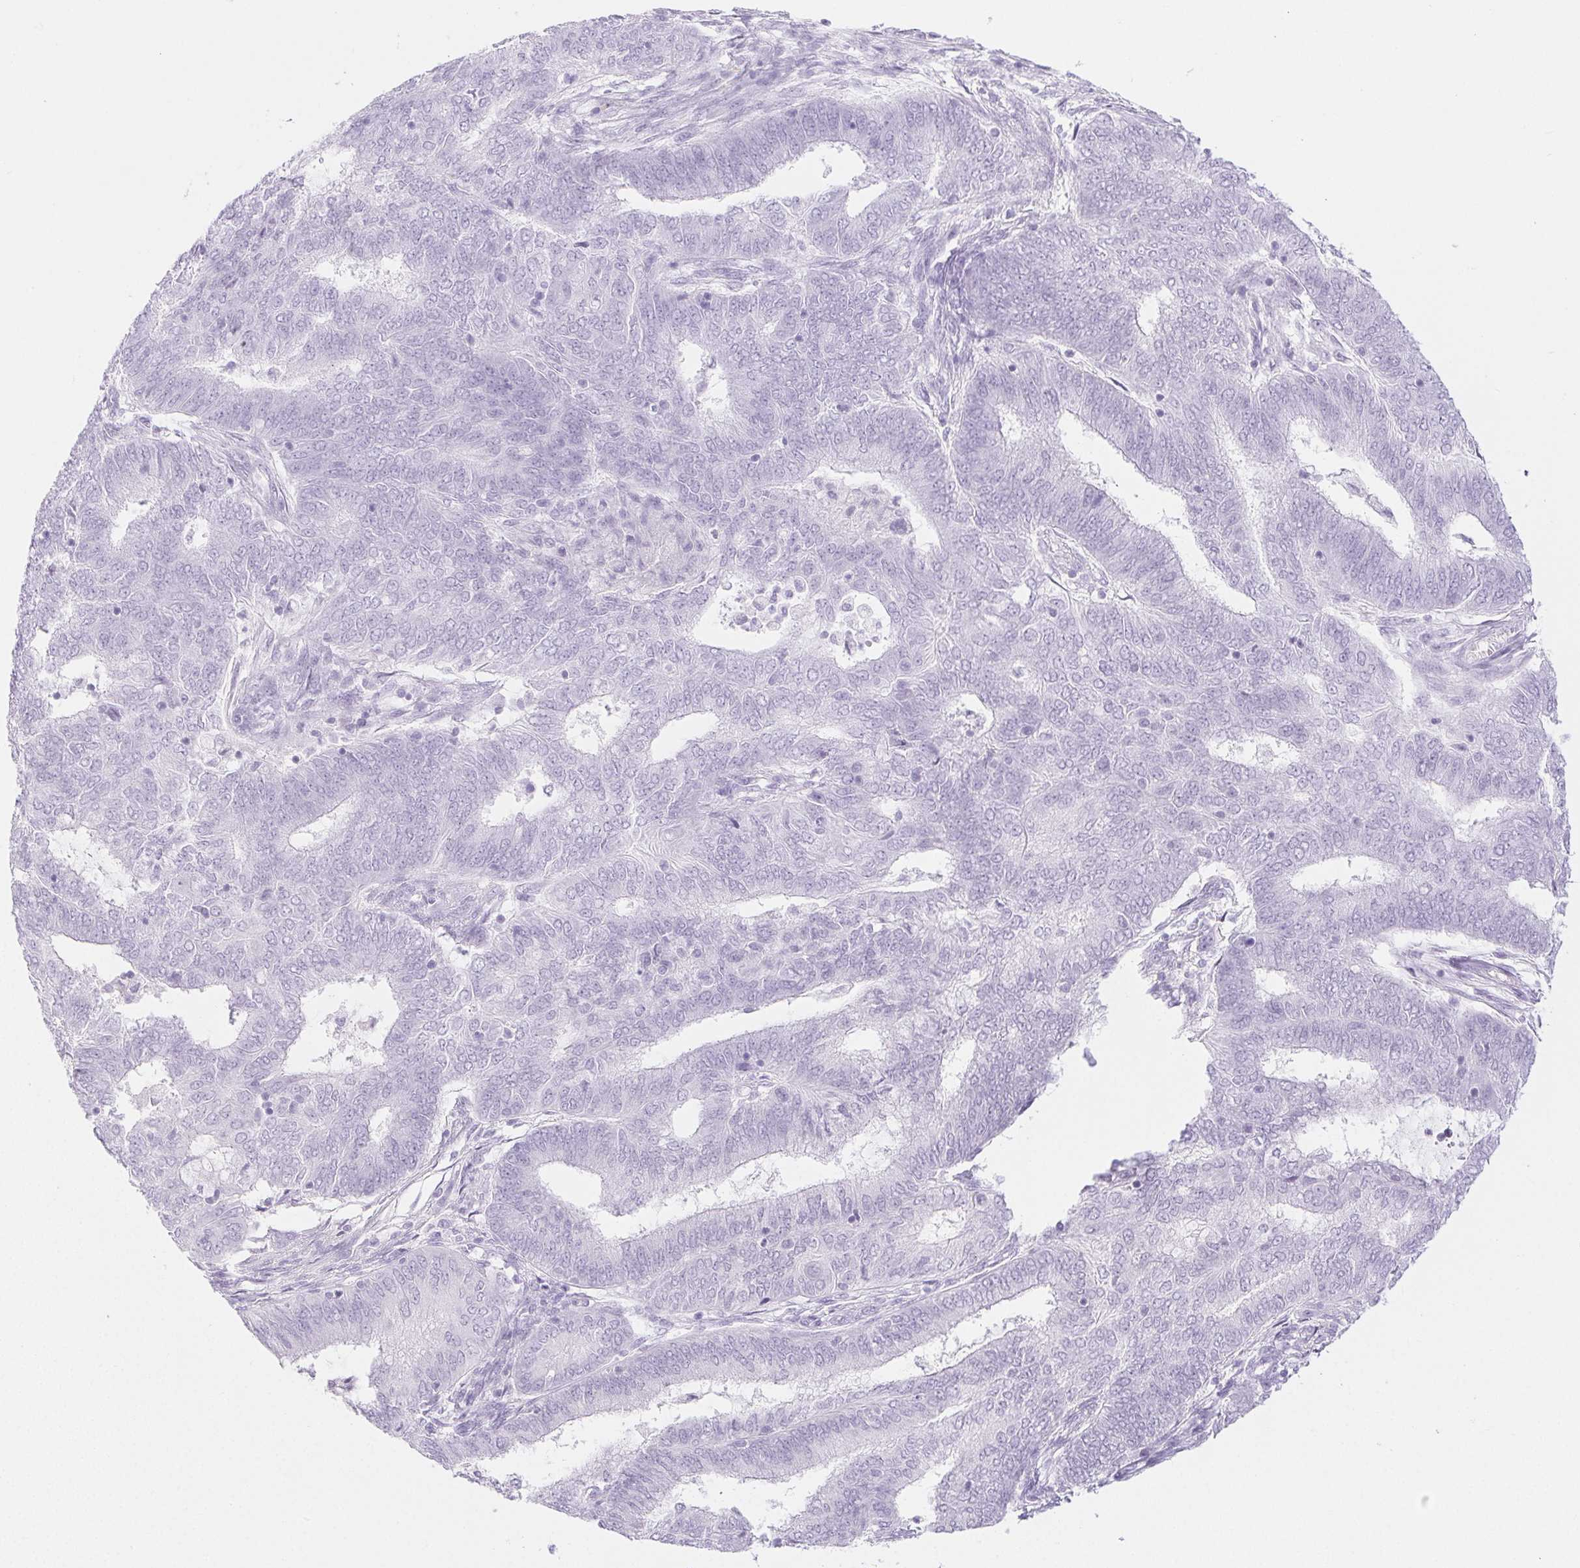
{"staining": {"intensity": "negative", "quantity": "none", "location": "none"}, "tissue": "endometrial cancer", "cell_type": "Tumor cells", "image_type": "cancer", "snomed": [{"axis": "morphology", "description": "Adenocarcinoma, NOS"}, {"axis": "topography", "description": "Endometrium"}], "caption": "This image is of endometrial adenocarcinoma stained with immunohistochemistry (IHC) to label a protein in brown with the nuclei are counter-stained blue. There is no expression in tumor cells.", "gene": "PI3", "patient": {"sex": "female", "age": 62}}